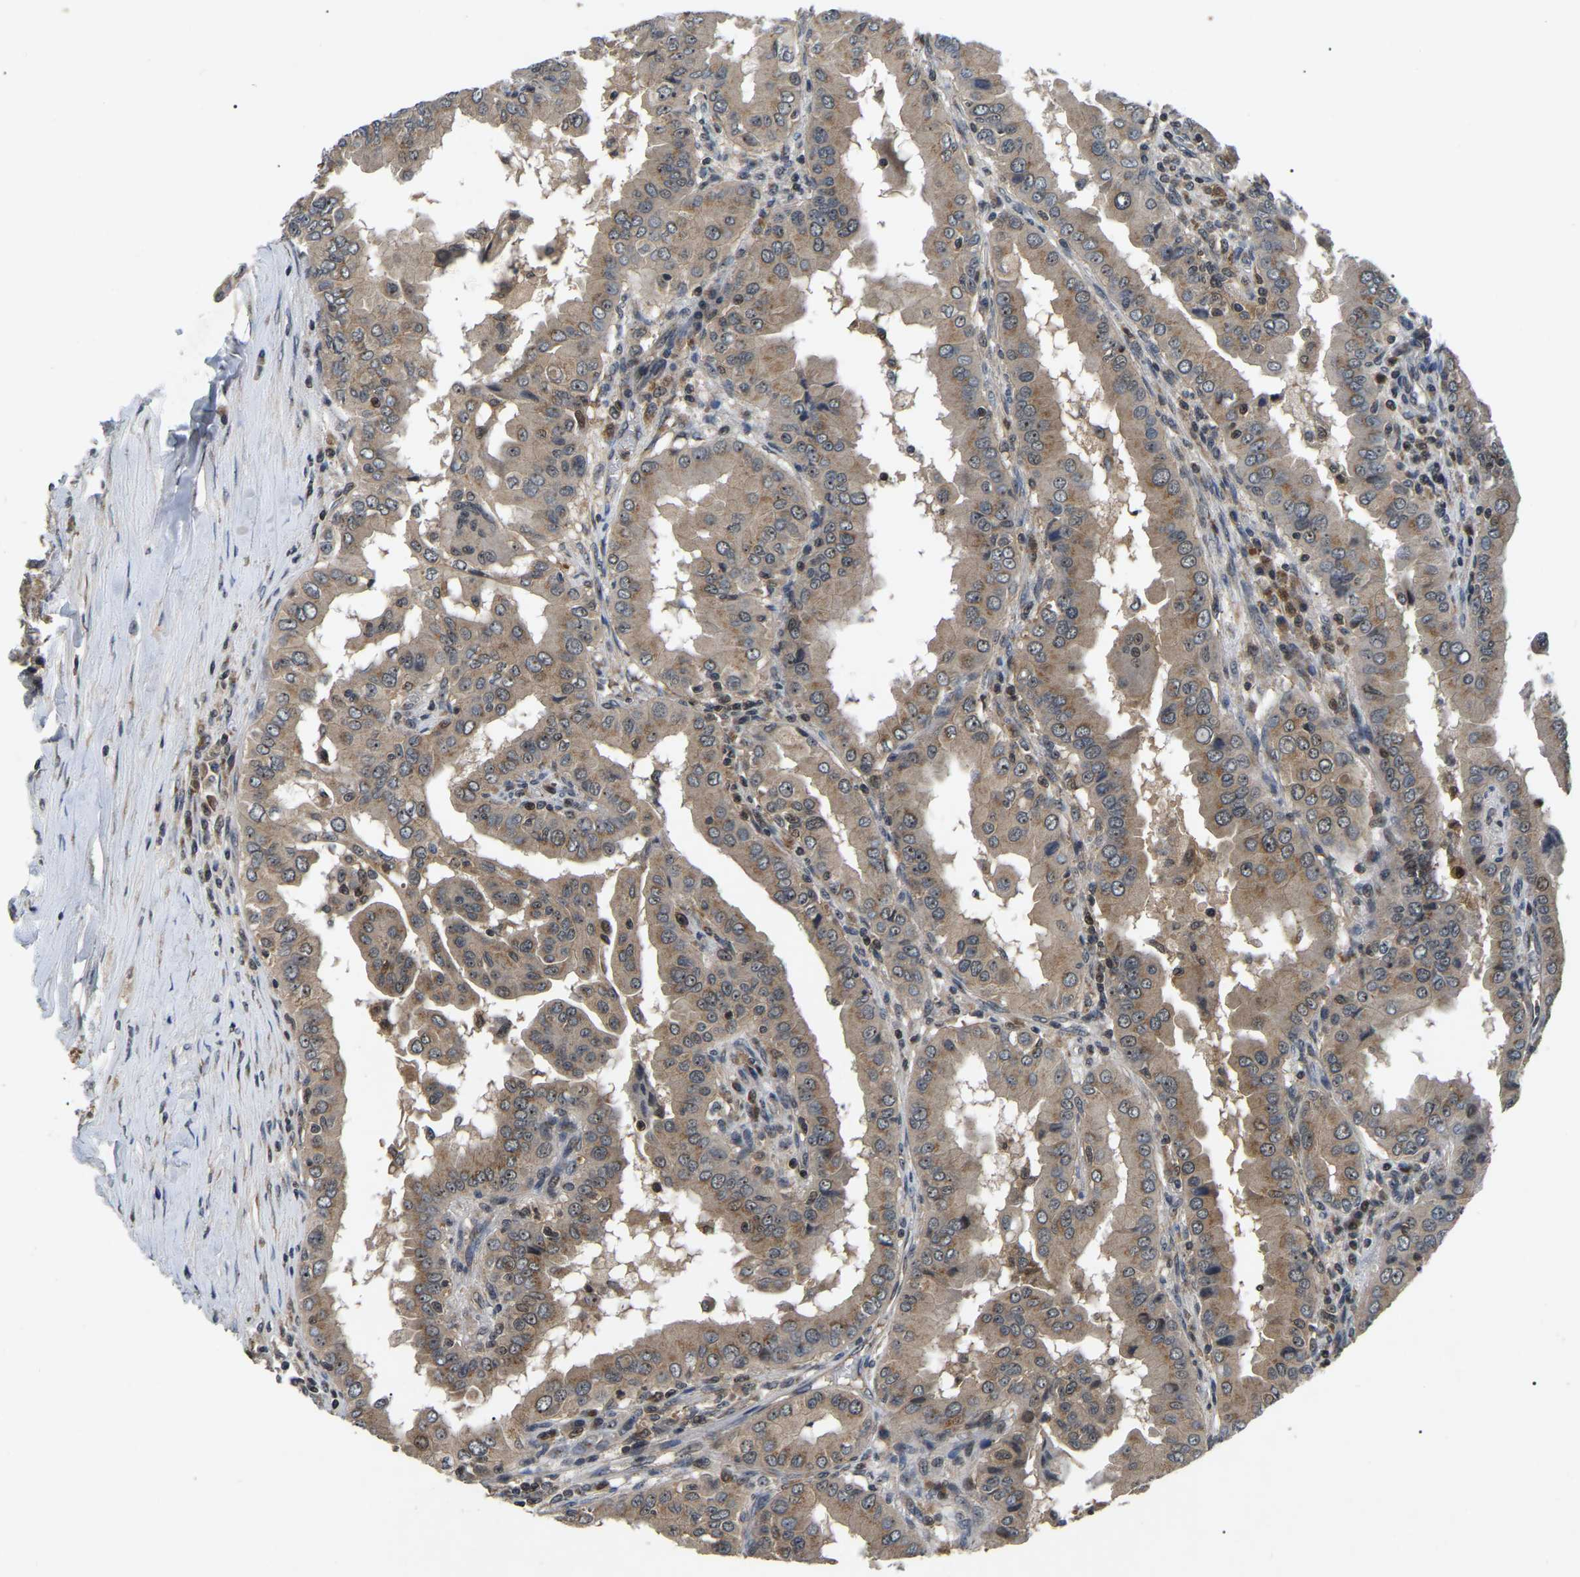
{"staining": {"intensity": "moderate", "quantity": ">75%", "location": "cytoplasmic/membranous"}, "tissue": "thyroid cancer", "cell_type": "Tumor cells", "image_type": "cancer", "snomed": [{"axis": "morphology", "description": "Papillary adenocarcinoma, NOS"}, {"axis": "topography", "description": "Thyroid gland"}], "caption": "DAB immunohistochemical staining of human papillary adenocarcinoma (thyroid) displays moderate cytoplasmic/membranous protein staining in approximately >75% of tumor cells.", "gene": "RBM28", "patient": {"sex": "male", "age": 33}}